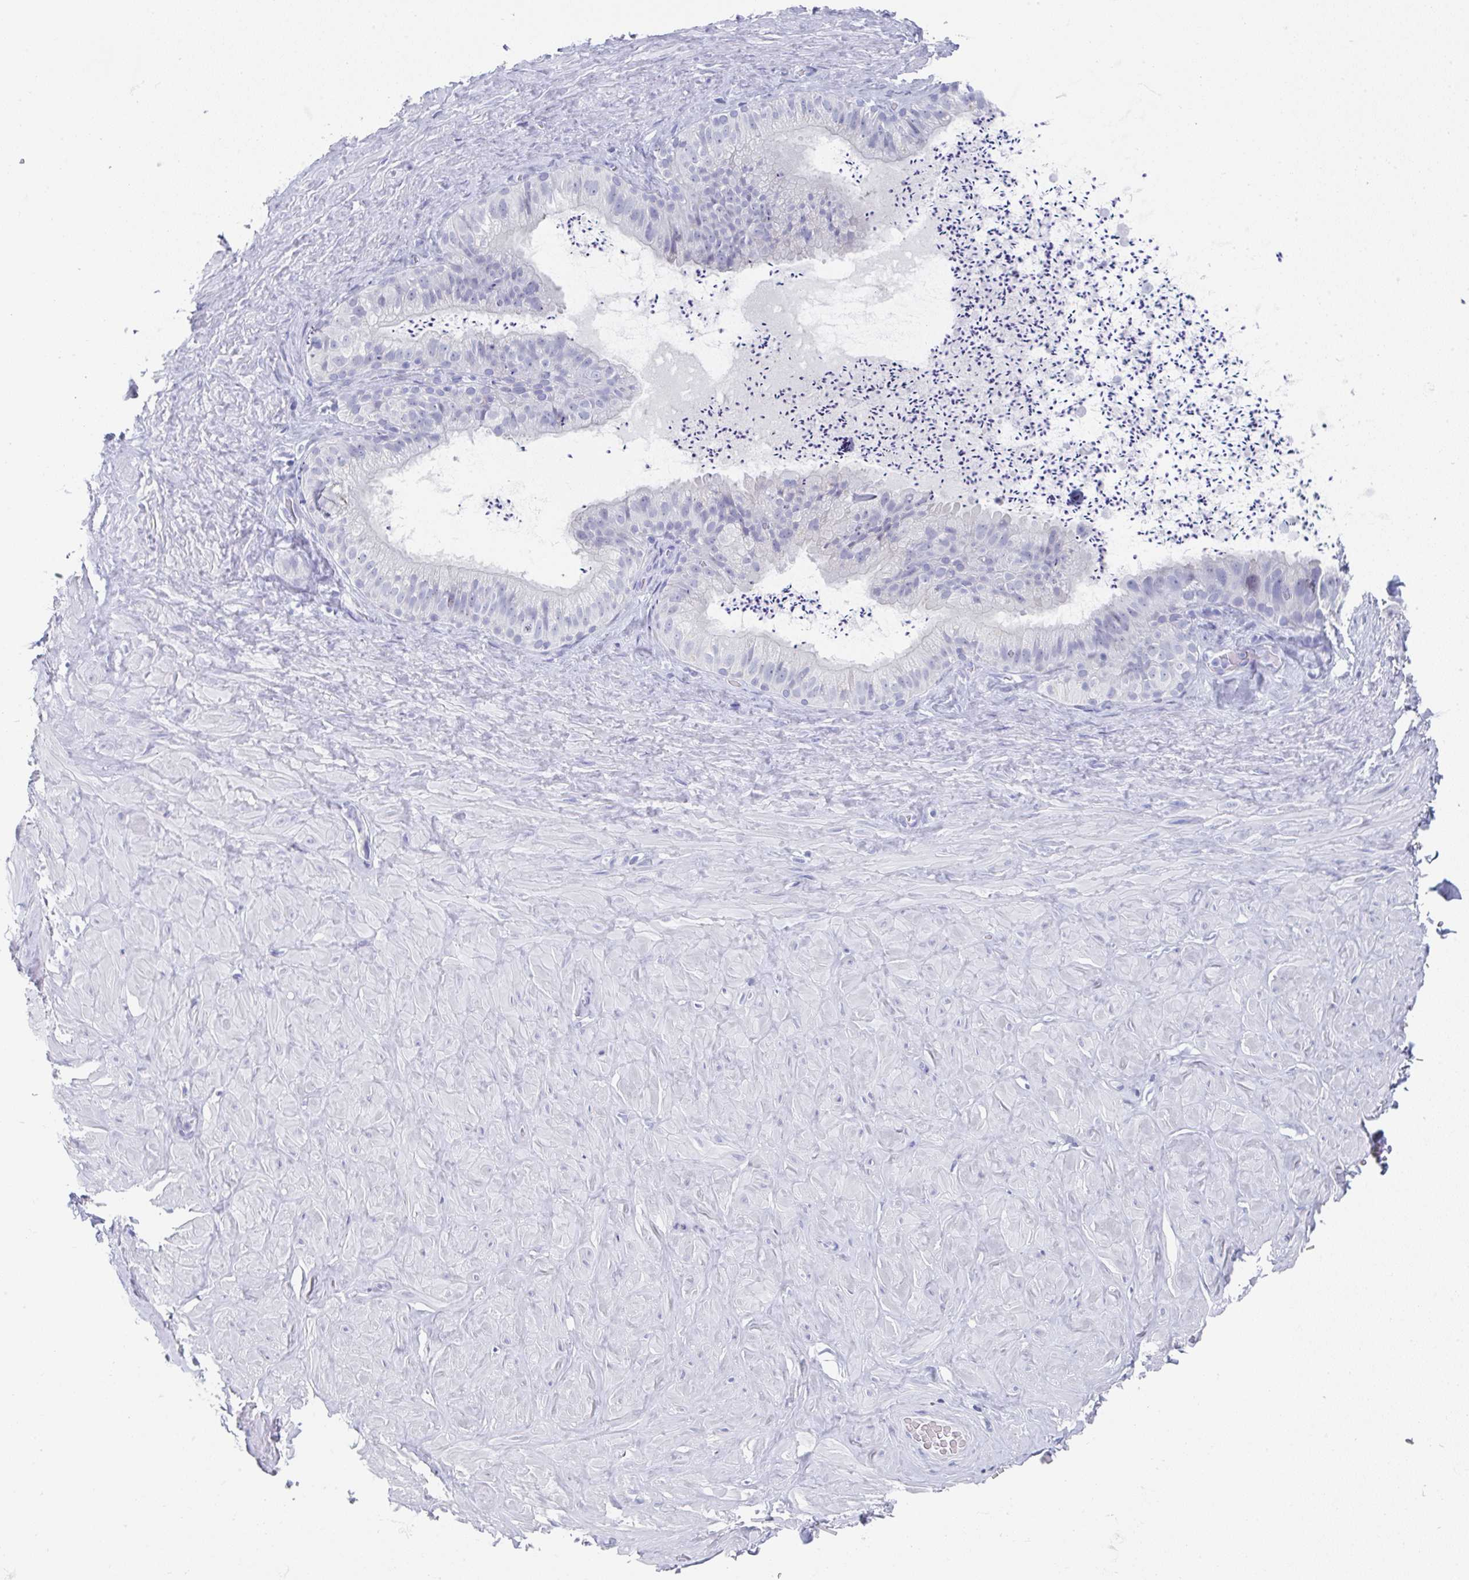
{"staining": {"intensity": "negative", "quantity": "none", "location": "none"}, "tissue": "adipose tissue", "cell_type": "Adipocytes", "image_type": "normal", "snomed": [{"axis": "morphology", "description": "Normal tissue, NOS"}, {"axis": "topography", "description": "Vascular tissue"}, {"axis": "topography", "description": "Peripheral nerve tissue"}], "caption": "Immunohistochemistry of unremarkable adipose tissue demonstrates no staining in adipocytes. (DAB (3,3'-diaminobenzidine) immunohistochemistry (IHC) visualized using brightfield microscopy, high magnification).", "gene": "TNFRSF8", "patient": {"sex": "male", "age": 41}}